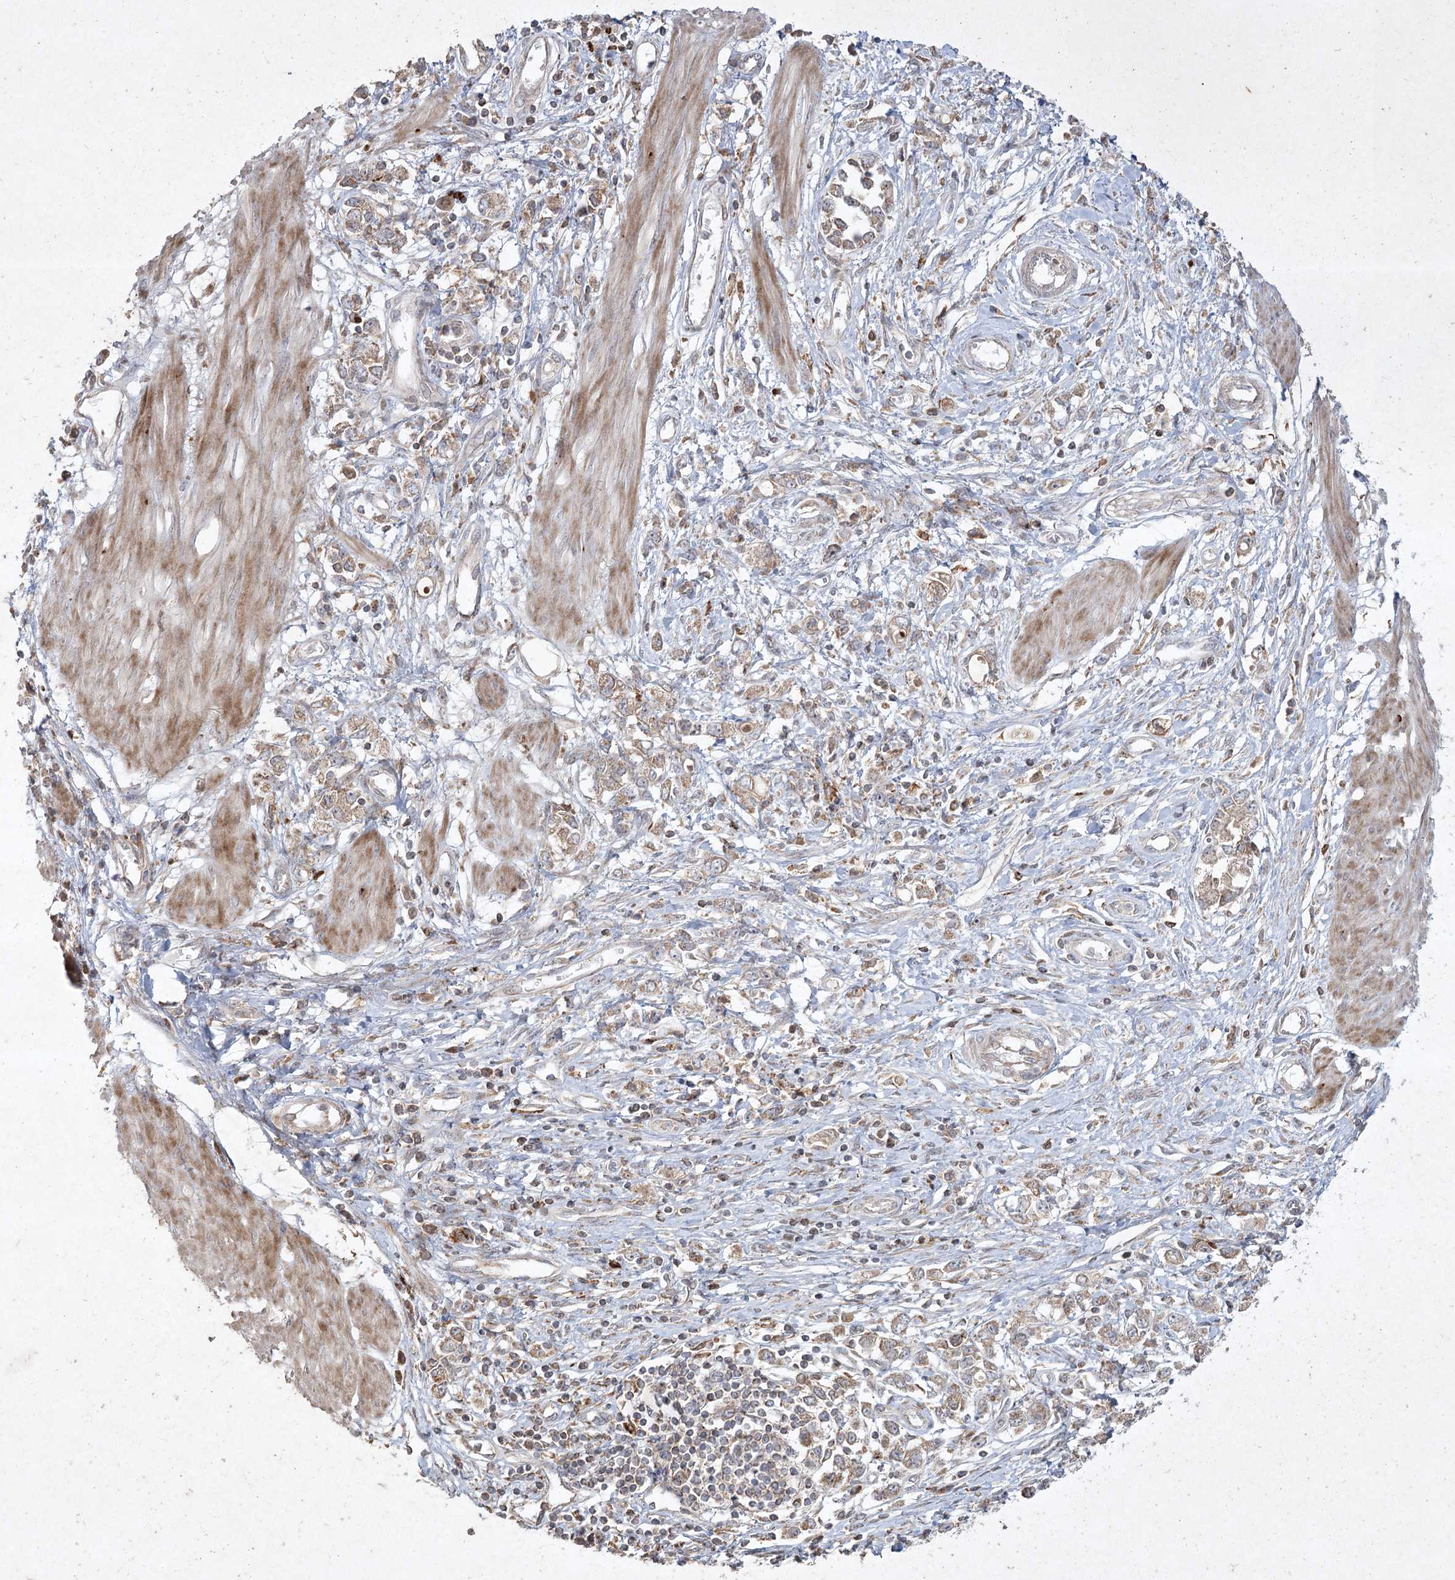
{"staining": {"intensity": "weak", "quantity": ">75%", "location": "cytoplasmic/membranous"}, "tissue": "stomach cancer", "cell_type": "Tumor cells", "image_type": "cancer", "snomed": [{"axis": "morphology", "description": "Adenocarcinoma, NOS"}, {"axis": "topography", "description": "Stomach"}], "caption": "Stomach cancer (adenocarcinoma) stained with a protein marker displays weak staining in tumor cells.", "gene": "KBTBD4", "patient": {"sex": "female", "age": 76}}